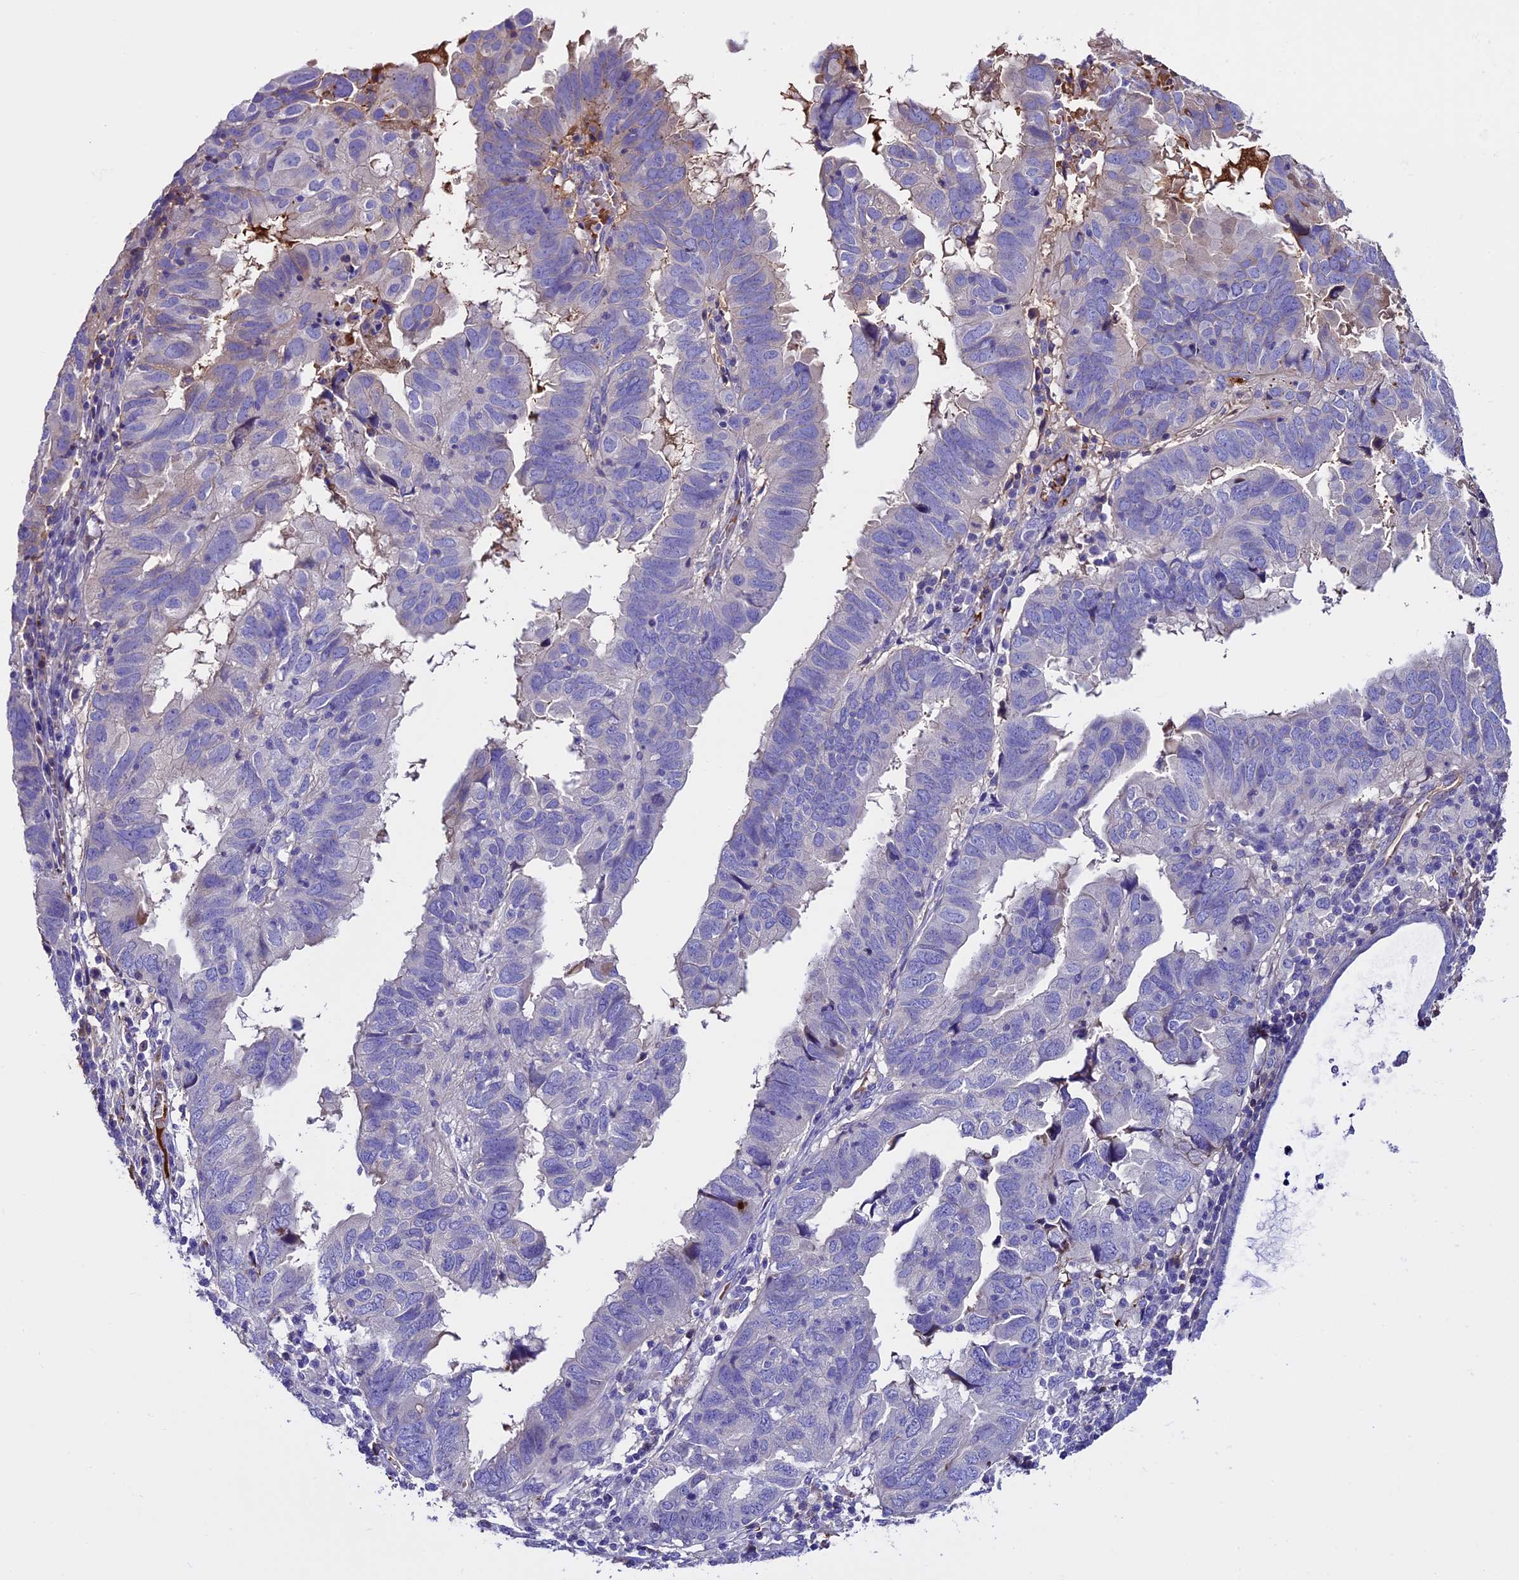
{"staining": {"intensity": "negative", "quantity": "none", "location": "none"}, "tissue": "endometrial cancer", "cell_type": "Tumor cells", "image_type": "cancer", "snomed": [{"axis": "morphology", "description": "Adenocarcinoma, NOS"}, {"axis": "topography", "description": "Uterus"}], "caption": "A high-resolution histopathology image shows immunohistochemistry (IHC) staining of endometrial cancer (adenocarcinoma), which displays no significant expression in tumor cells.", "gene": "TCP11L2", "patient": {"sex": "female", "age": 77}}